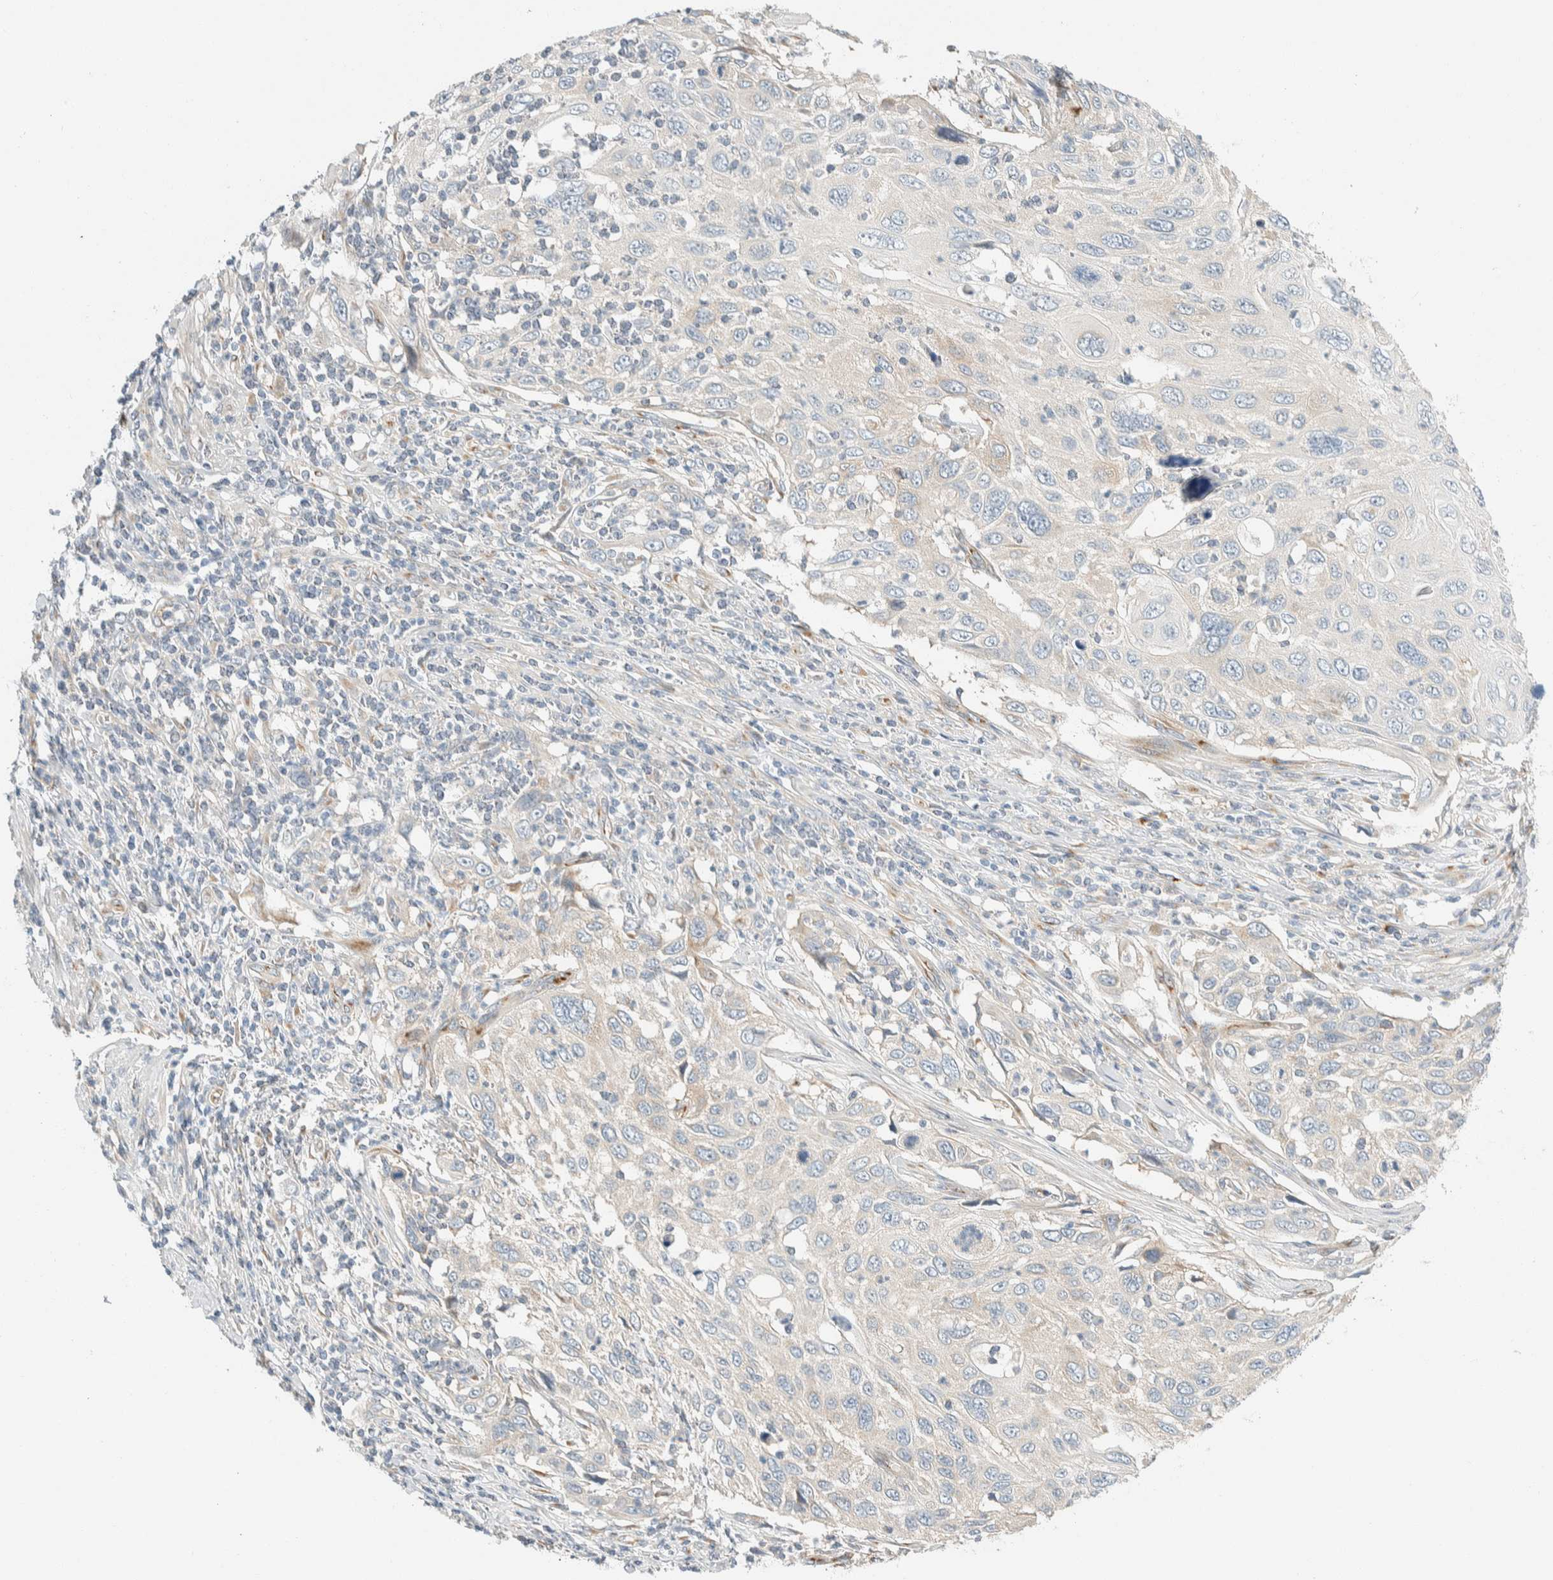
{"staining": {"intensity": "negative", "quantity": "none", "location": "none"}, "tissue": "cervical cancer", "cell_type": "Tumor cells", "image_type": "cancer", "snomed": [{"axis": "morphology", "description": "Squamous cell carcinoma, NOS"}, {"axis": "topography", "description": "Cervix"}], "caption": "This is an IHC photomicrograph of squamous cell carcinoma (cervical). There is no expression in tumor cells.", "gene": "TMEM184B", "patient": {"sex": "female", "age": 70}}